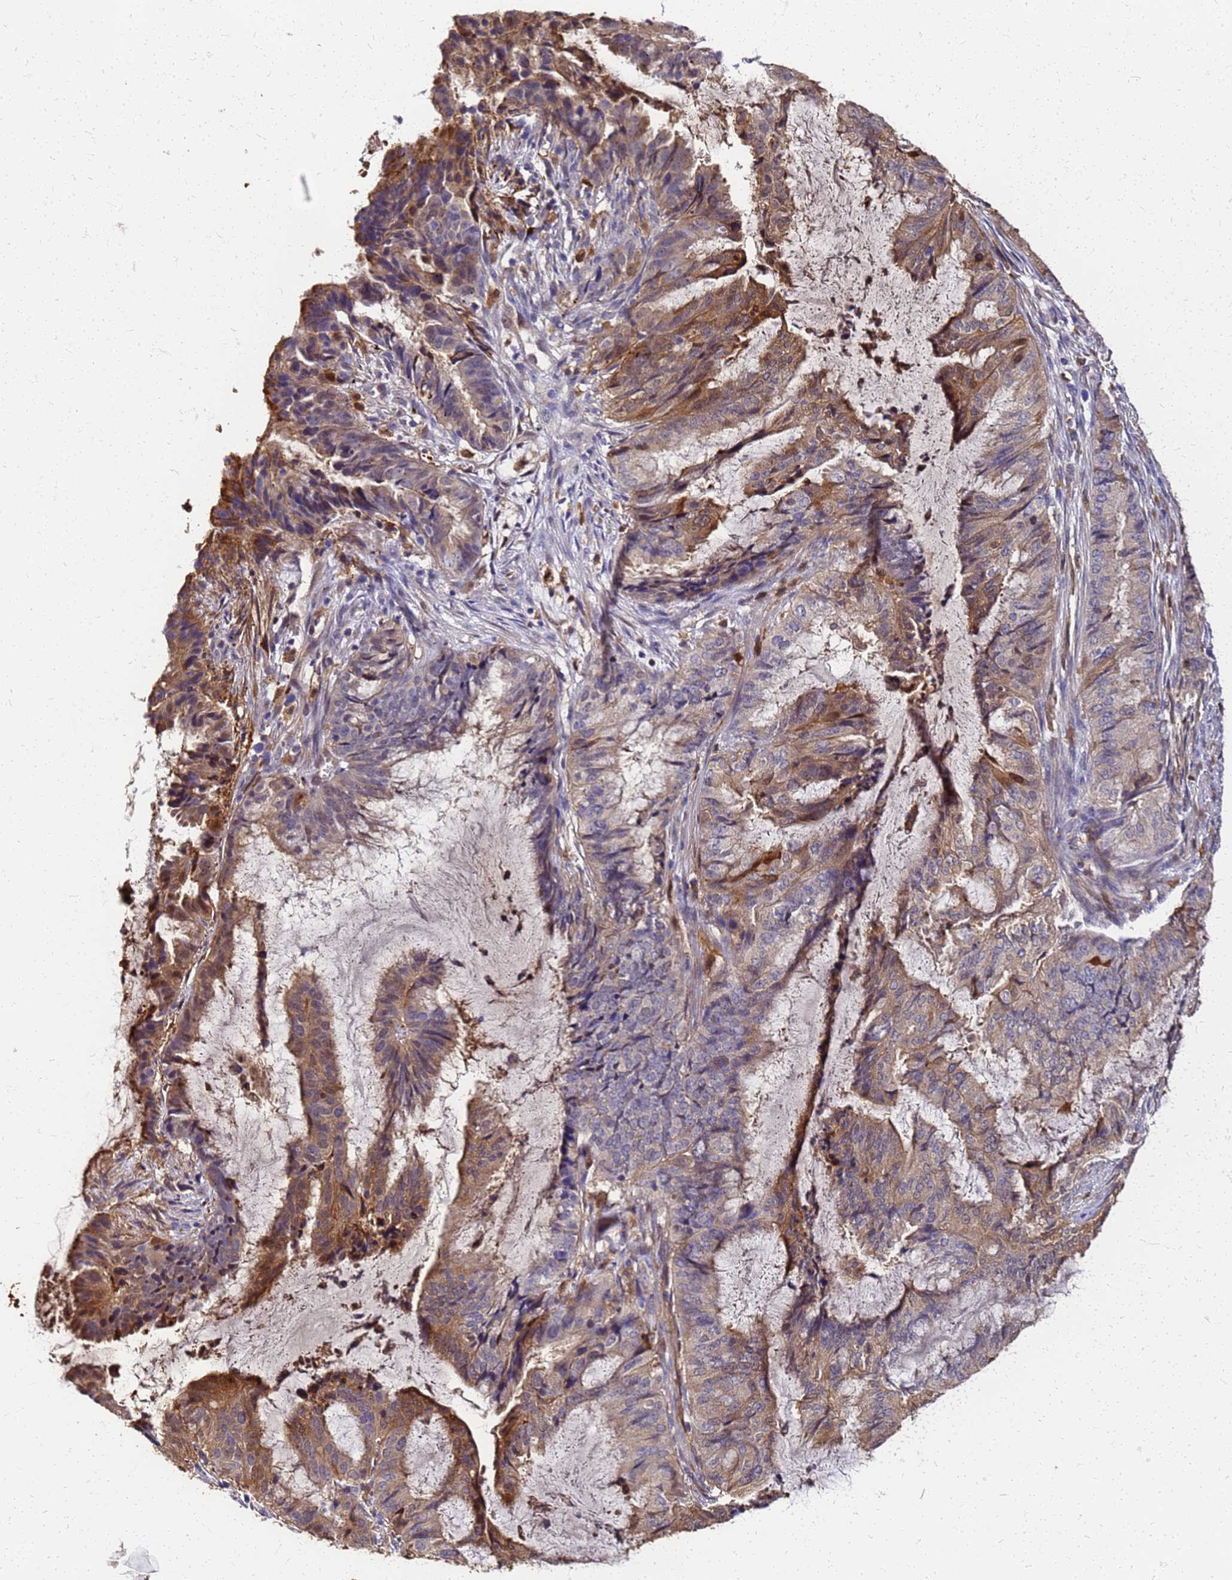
{"staining": {"intensity": "moderate", "quantity": "<25%", "location": "cytoplasmic/membranous,nuclear"}, "tissue": "endometrial cancer", "cell_type": "Tumor cells", "image_type": "cancer", "snomed": [{"axis": "morphology", "description": "Adenocarcinoma, NOS"}, {"axis": "topography", "description": "Endometrium"}], "caption": "Approximately <25% of tumor cells in human adenocarcinoma (endometrial) show moderate cytoplasmic/membranous and nuclear protein expression as visualized by brown immunohistochemical staining.", "gene": "S100A11", "patient": {"sex": "female", "age": 51}}